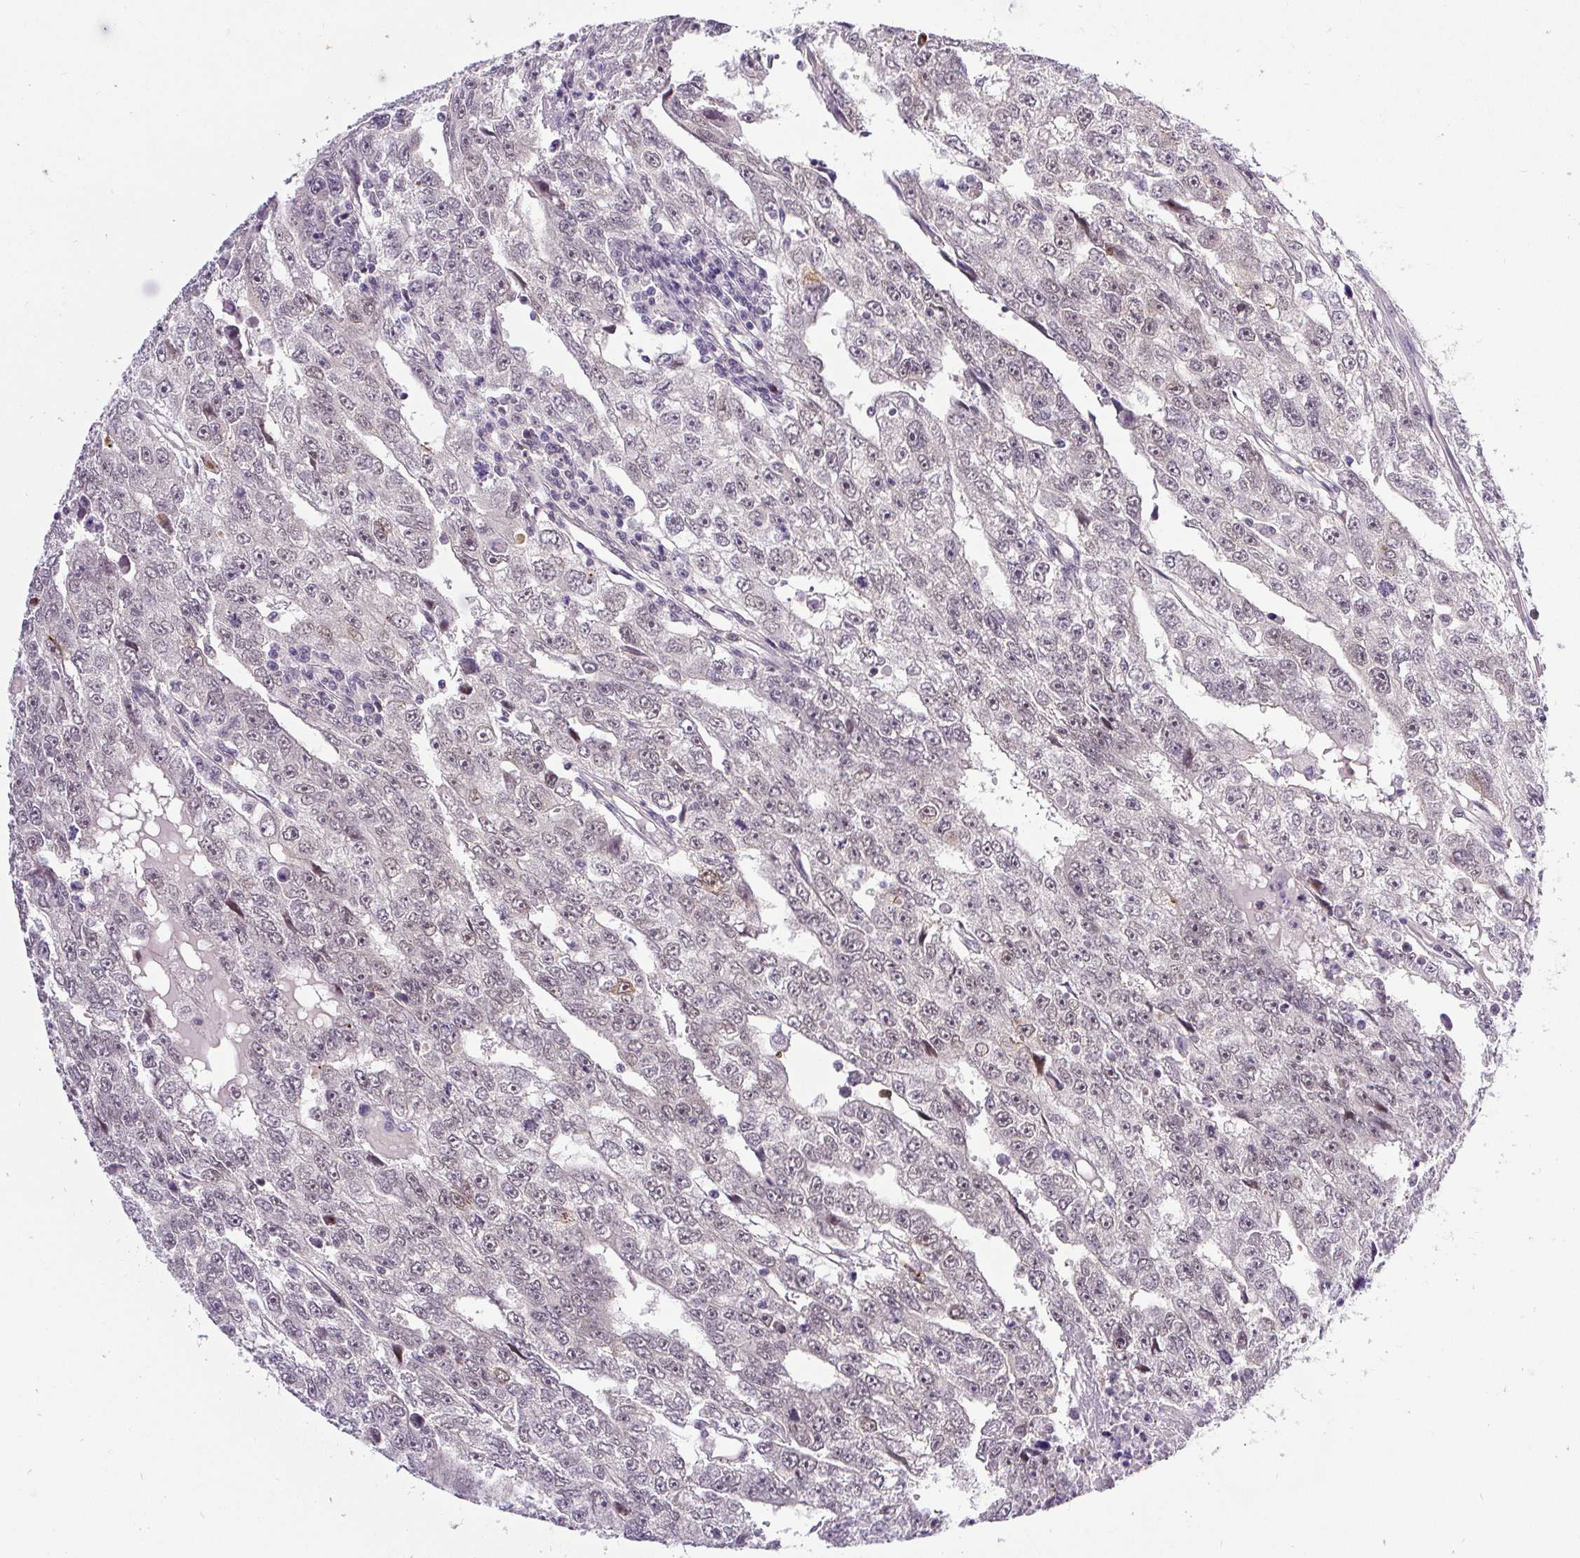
{"staining": {"intensity": "weak", "quantity": "<25%", "location": "nuclear"}, "tissue": "testis cancer", "cell_type": "Tumor cells", "image_type": "cancer", "snomed": [{"axis": "morphology", "description": "Carcinoma, Embryonal, NOS"}, {"axis": "topography", "description": "Testis"}], "caption": "Immunohistochemistry (IHC) photomicrograph of neoplastic tissue: human testis cancer stained with DAB shows no significant protein expression in tumor cells.", "gene": "FAM117B", "patient": {"sex": "male", "age": 20}}